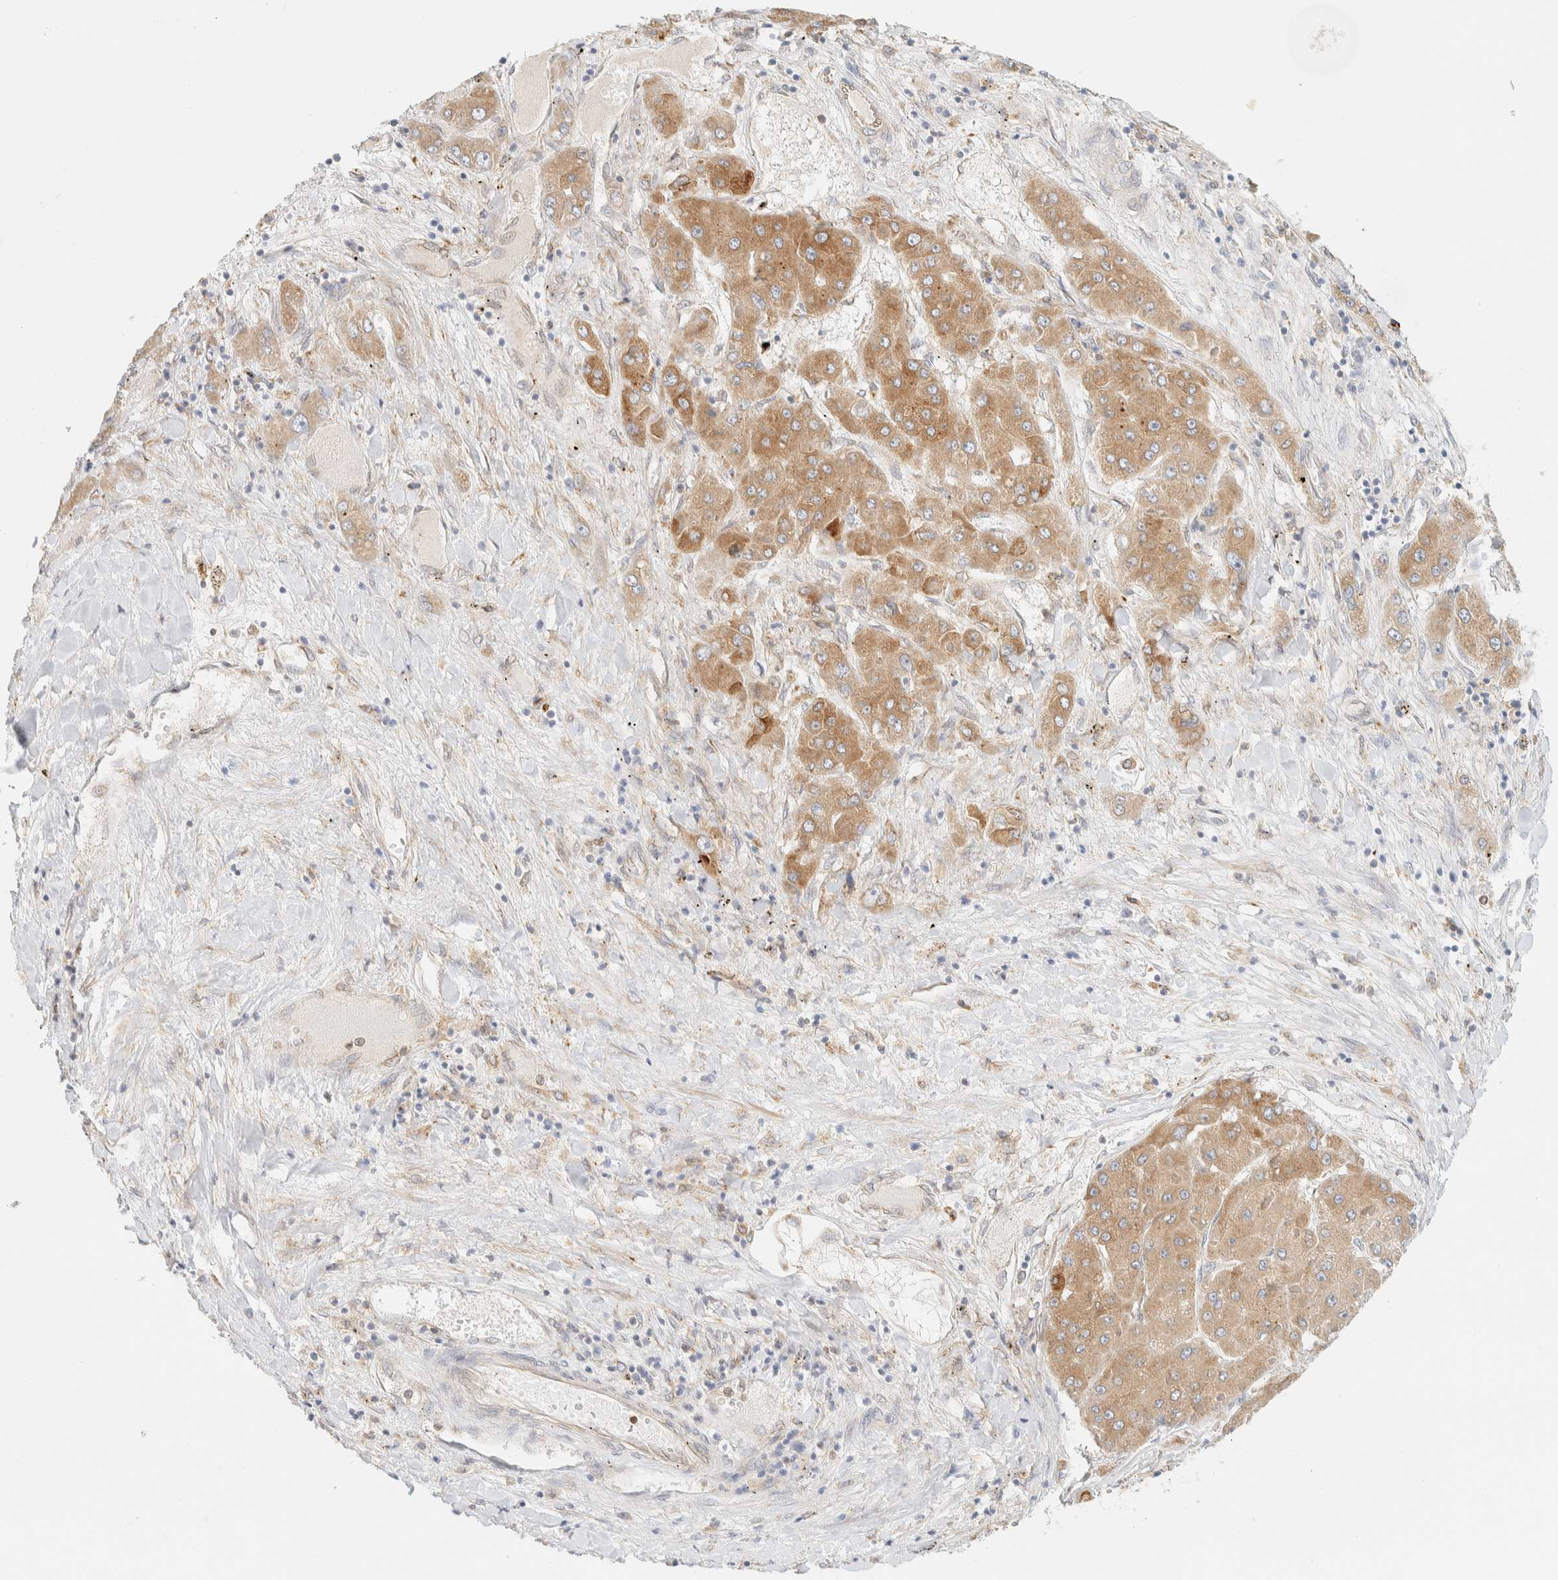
{"staining": {"intensity": "moderate", "quantity": ">75%", "location": "cytoplasmic/membranous"}, "tissue": "liver cancer", "cell_type": "Tumor cells", "image_type": "cancer", "snomed": [{"axis": "morphology", "description": "Carcinoma, Hepatocellular, NOS"}, {"axis": "topography", "description": "Liver"}], "caption": "Protein staining shows moderate cytoplasmic/membranous staining in approximately >75% of tumor cells in liver hepatocellular carcinoma.", "gene": "NT5C", "patient": {"sex": "female", "age": 73}}